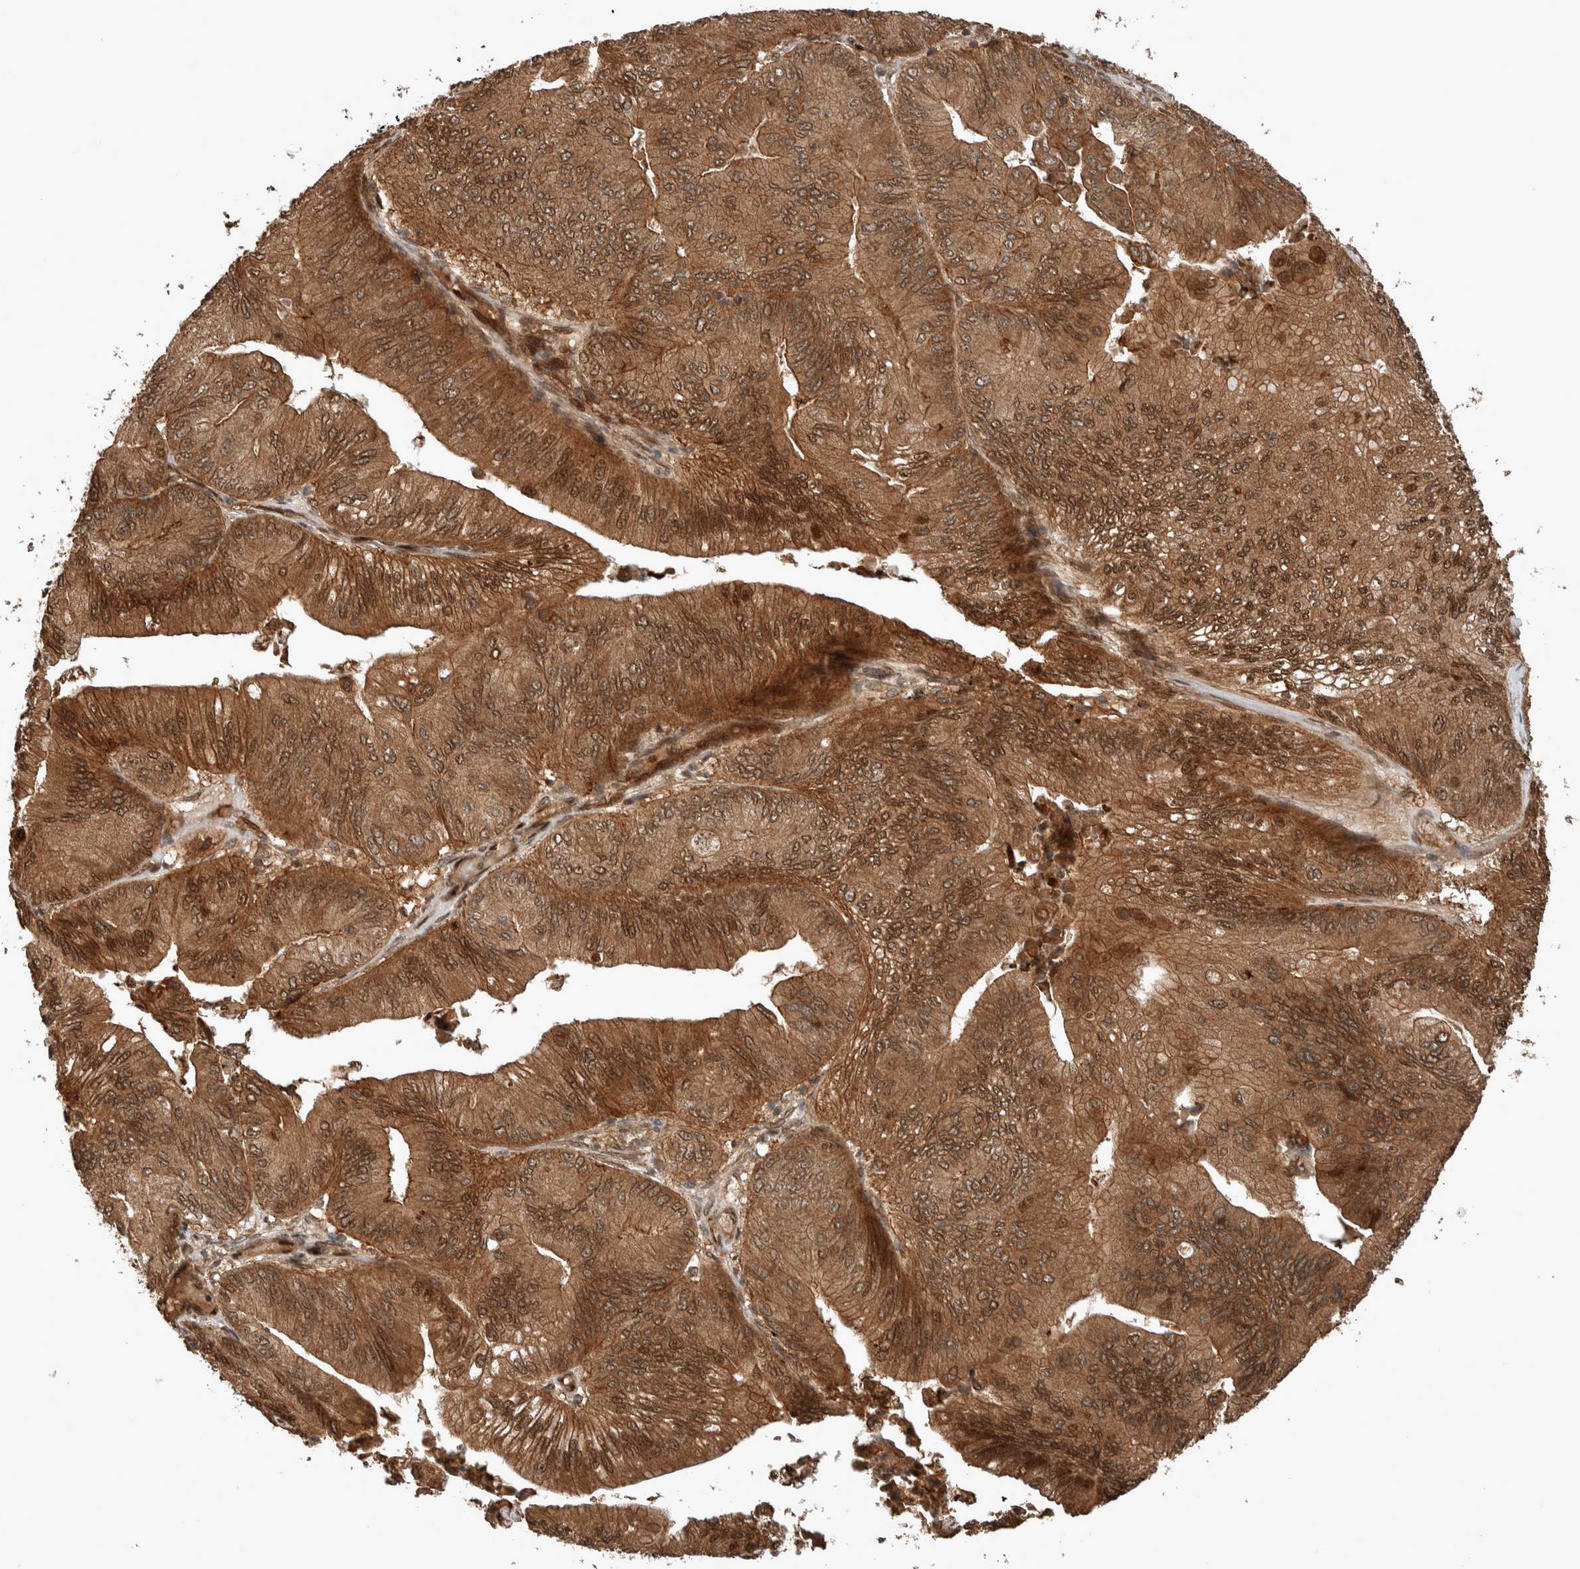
{"staining": {"intensity": "moderate", "quantity": ">75%", "location": "cytoplasmic/membranous,nuclear"}, "tissue": "ovarian cancer", "cell_type": "Tumor cells", "image_type": "cancer", "snomed": [{"axis": "morphology", "description": "Cystadenocarcinoma, mucinous, NOS"}, {"axis": "topography", "description": "Ovary"}], "caption": "Human mucinous cystadenocarcinoma (ovarian) stained for a protein (brown) demonstrates moderate cytoplasmic/membranous and nuclear positive positivity in about >75% of tumor cells.", "gene": "CNTROB", "patient": {"sex": "female", "age": 61}}